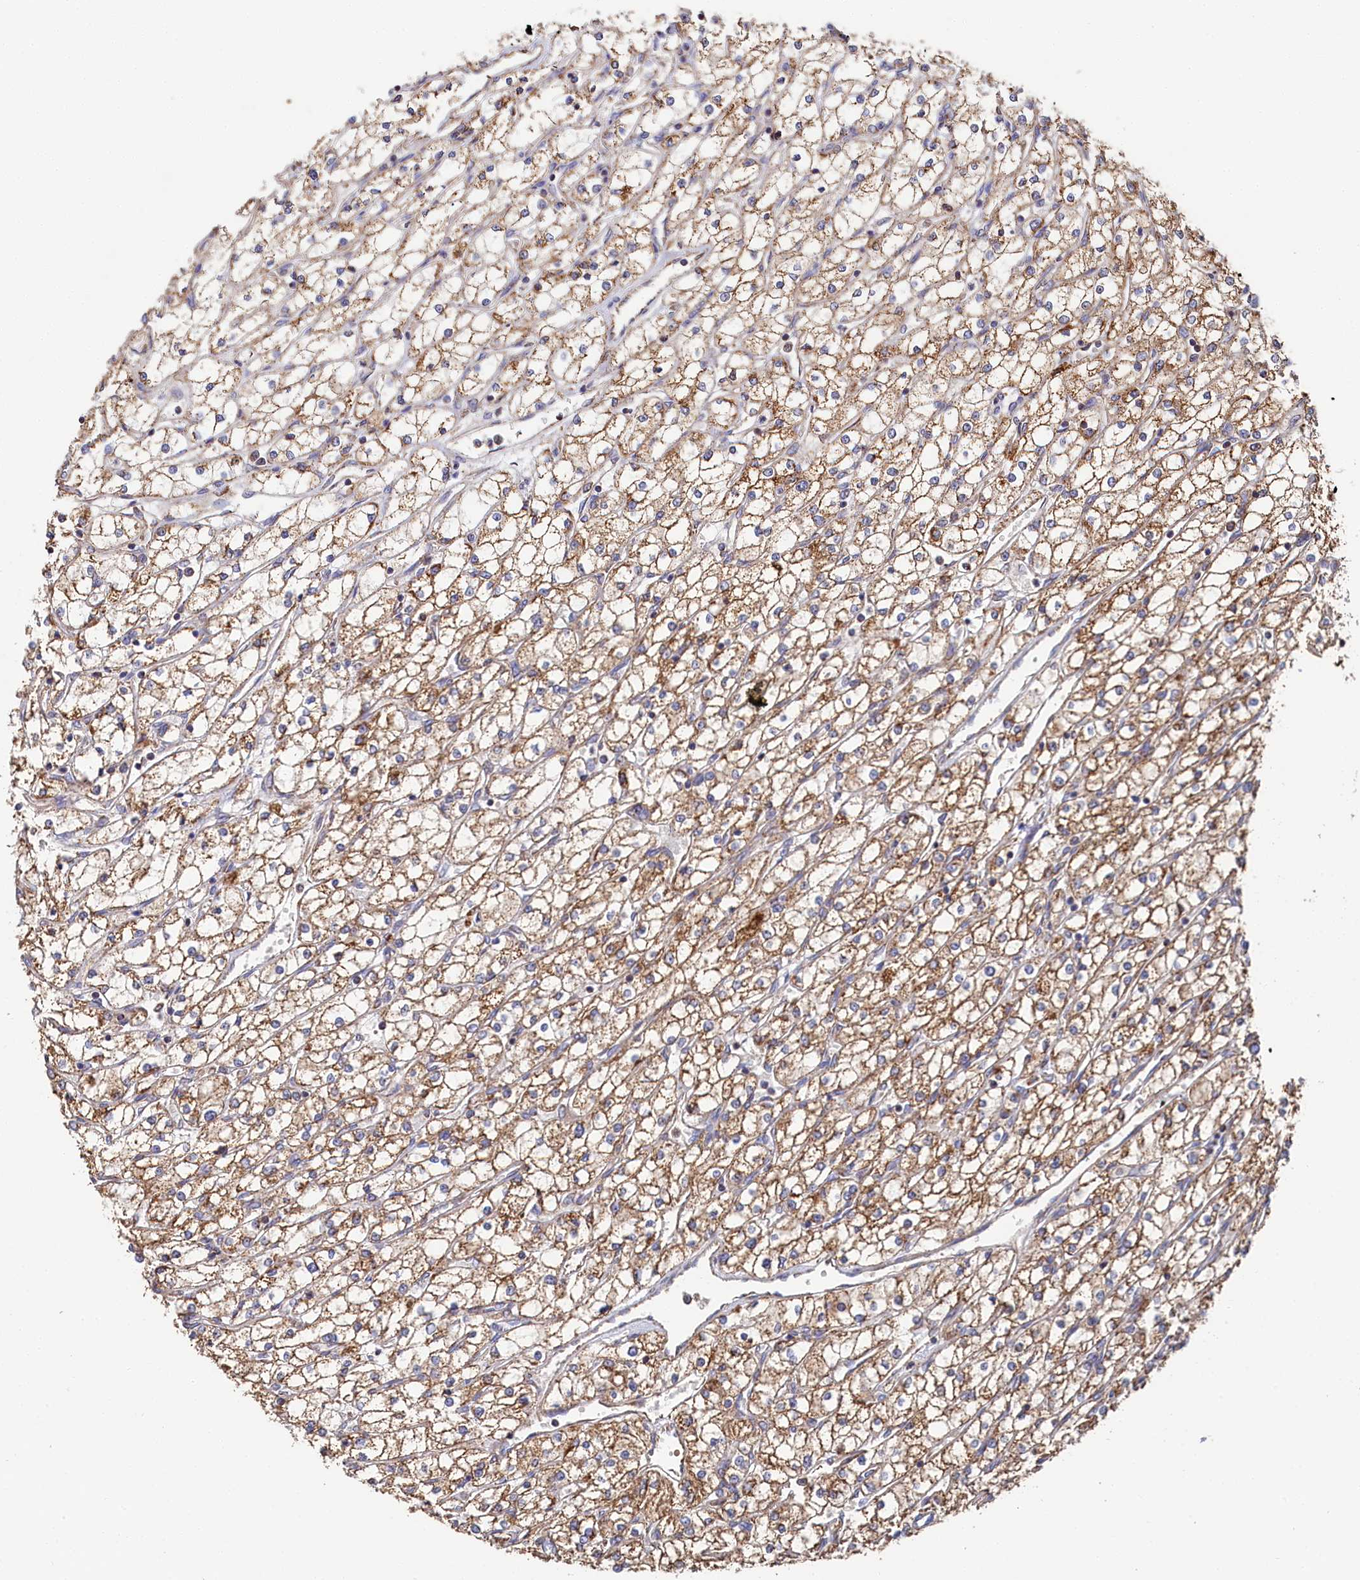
{"staining": {"intensity": "moderate", "quantity": ">75%", "location": "cytoplasmic/membranous"}, "tissue": "renal cancer", "cell_type": "Tumor cells", "image_type": "cancer", "snomed": [{"axis": "morphology", "description": "Adenocarcinoma, NOS"}, {"axis": "topography", "description": "Kidney"}], "caption": "Tumor cells exhibit medium levels of moderate cytoplasmic/membranous positivity in about >75% of cells in renal cancer.", "gene": "HAUS2", "patient": {"sex": "male", "age": 80}}